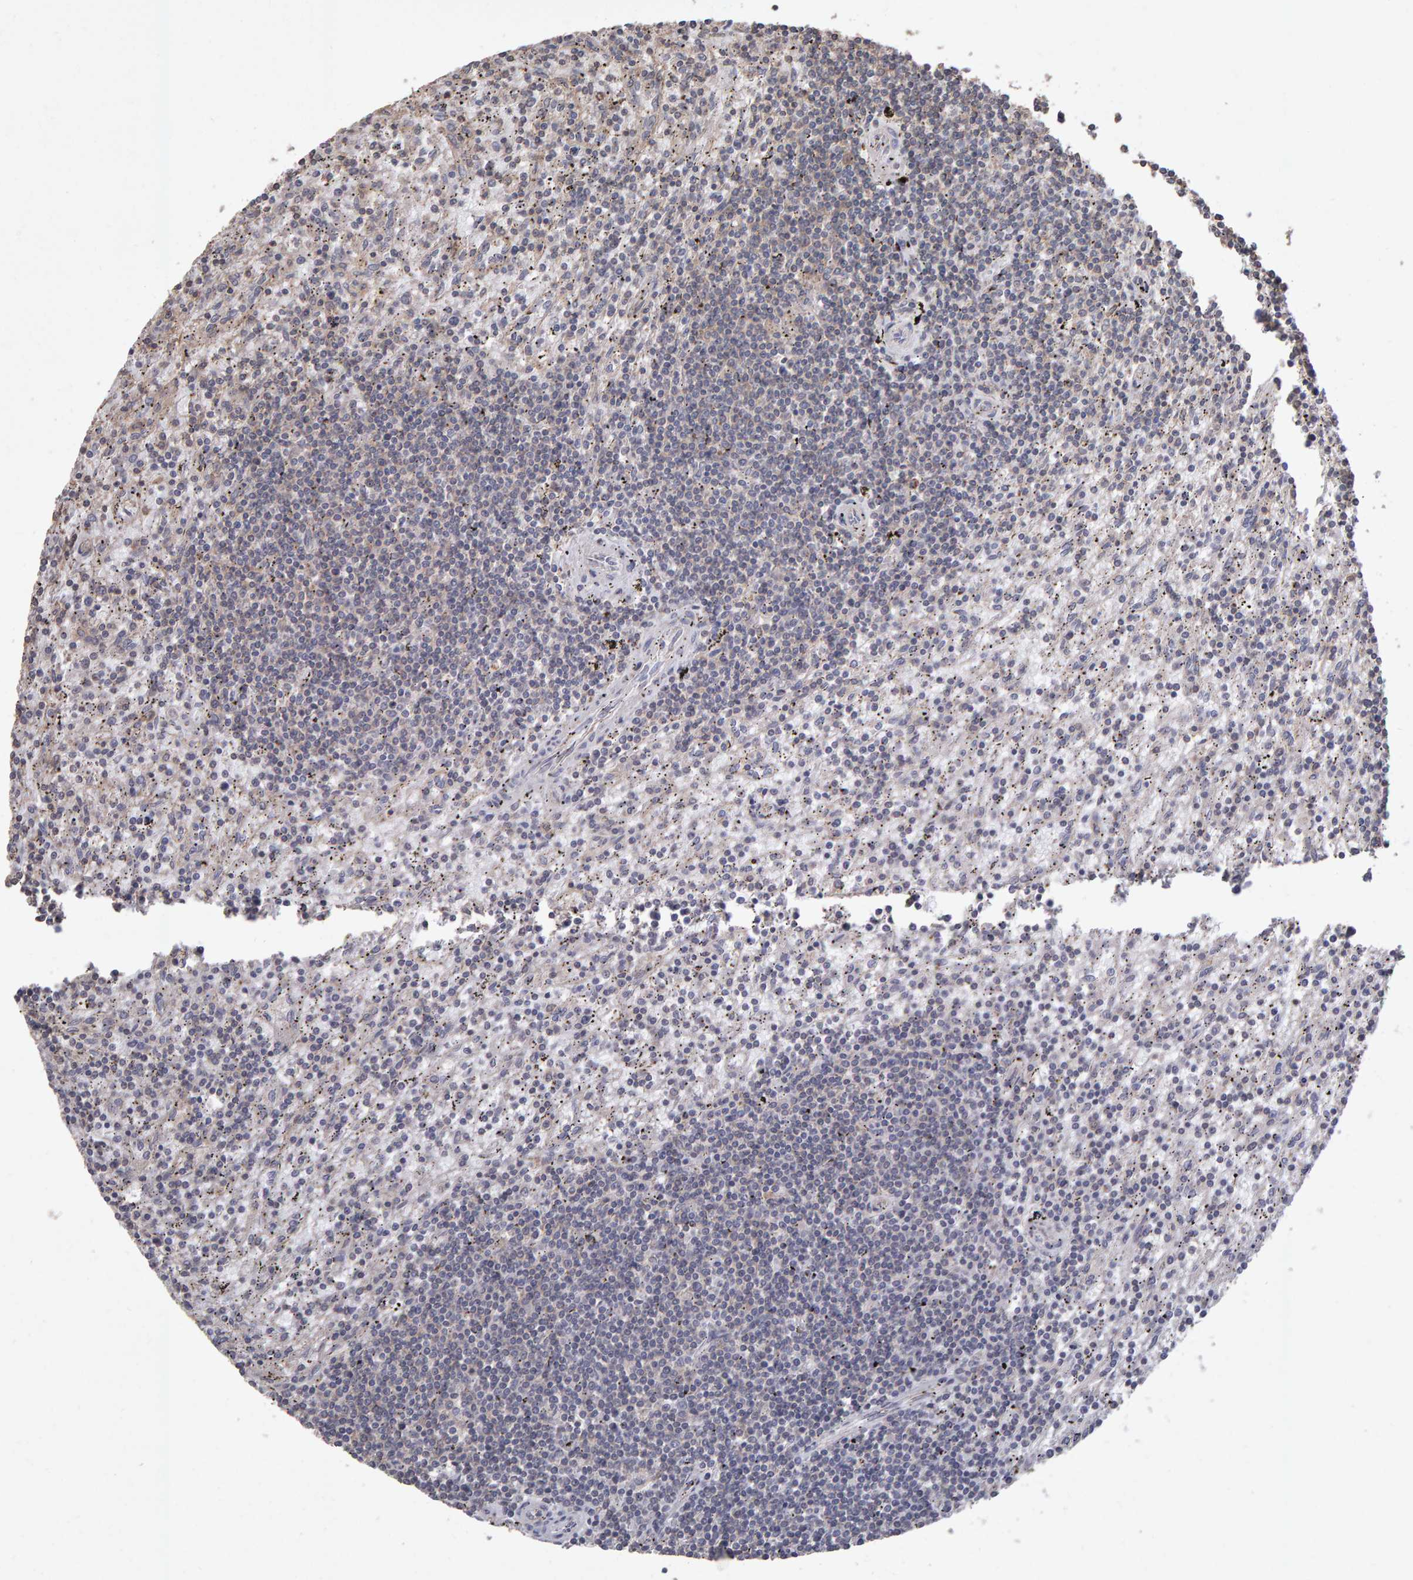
{"staining": {"intensity": "negative", "quantity": "none", "location": "none"}, "tissue": "lymphoma", "cell_type": "Tumor cells", "image_type": "cancer", "snomed": [{"axis": "morphology", "description": "Malignant lymphoma, non-Hodgkin's type, Low grade"}, {"axis": "topography", "description": "Spleen"}], "caption": "The image shows no significant staining in tumor cells of lymphoma.", "gene": "SCRIB", "patient": {"sex": "male", "age": 76}}